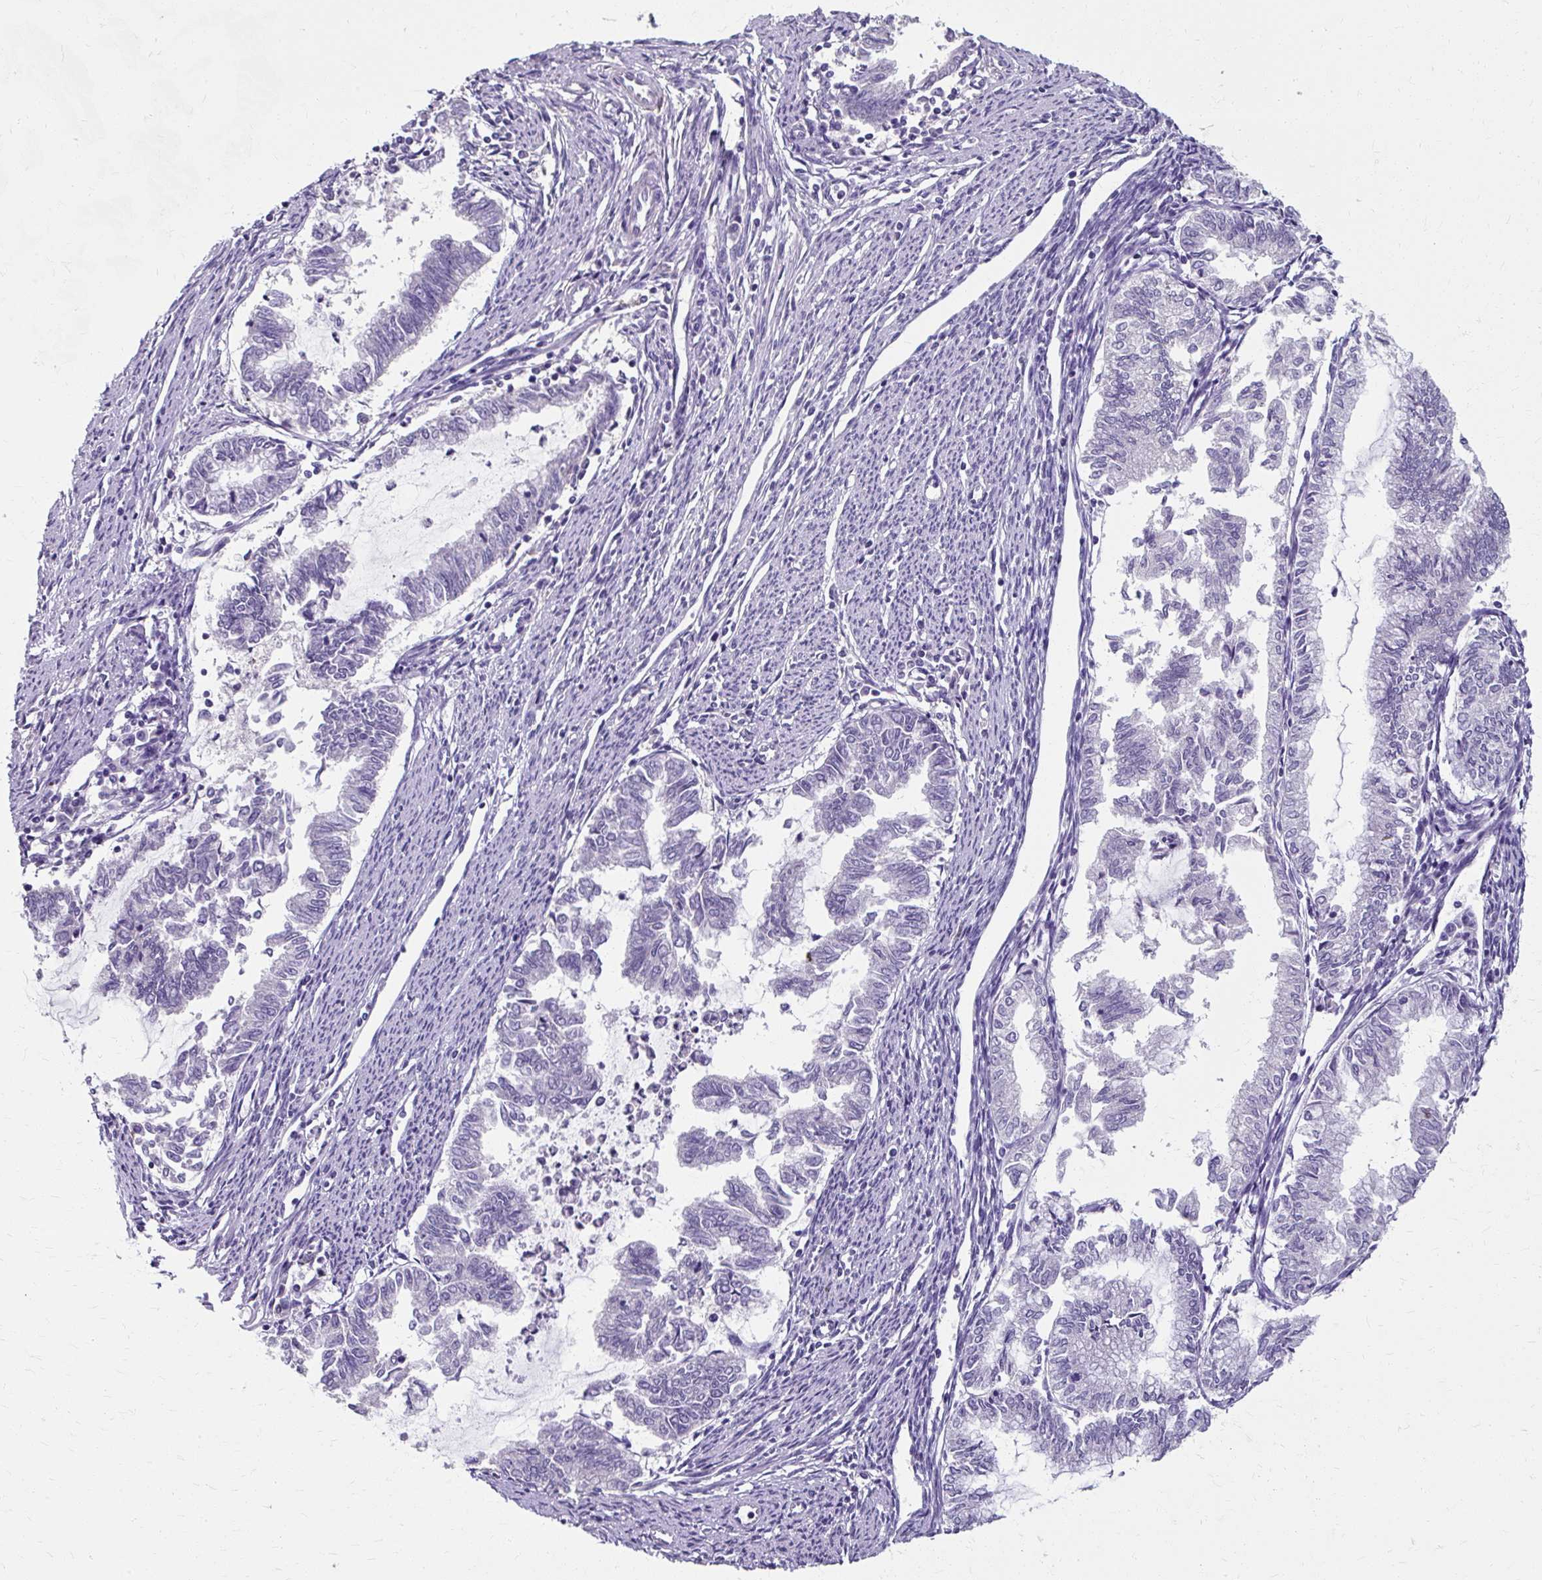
{"staining": {"intensity": "negative", "quantity": "none", "location": "none"}, "tissue": "endometrial cancer", "cell_type": "Tumor cells", "image_type": "cancer", "snomed": [{"axis": "morphology", "description": "Adenocarcinoma, NOS"}, {"axis": "topography", "description": "Endometrium"}], "caption": "Histopathology image shows no significant protein staining in tumor cells of endometrial cancer.", "gene": "KLHL24", "patient": {"sex": "female", "age": 79}}